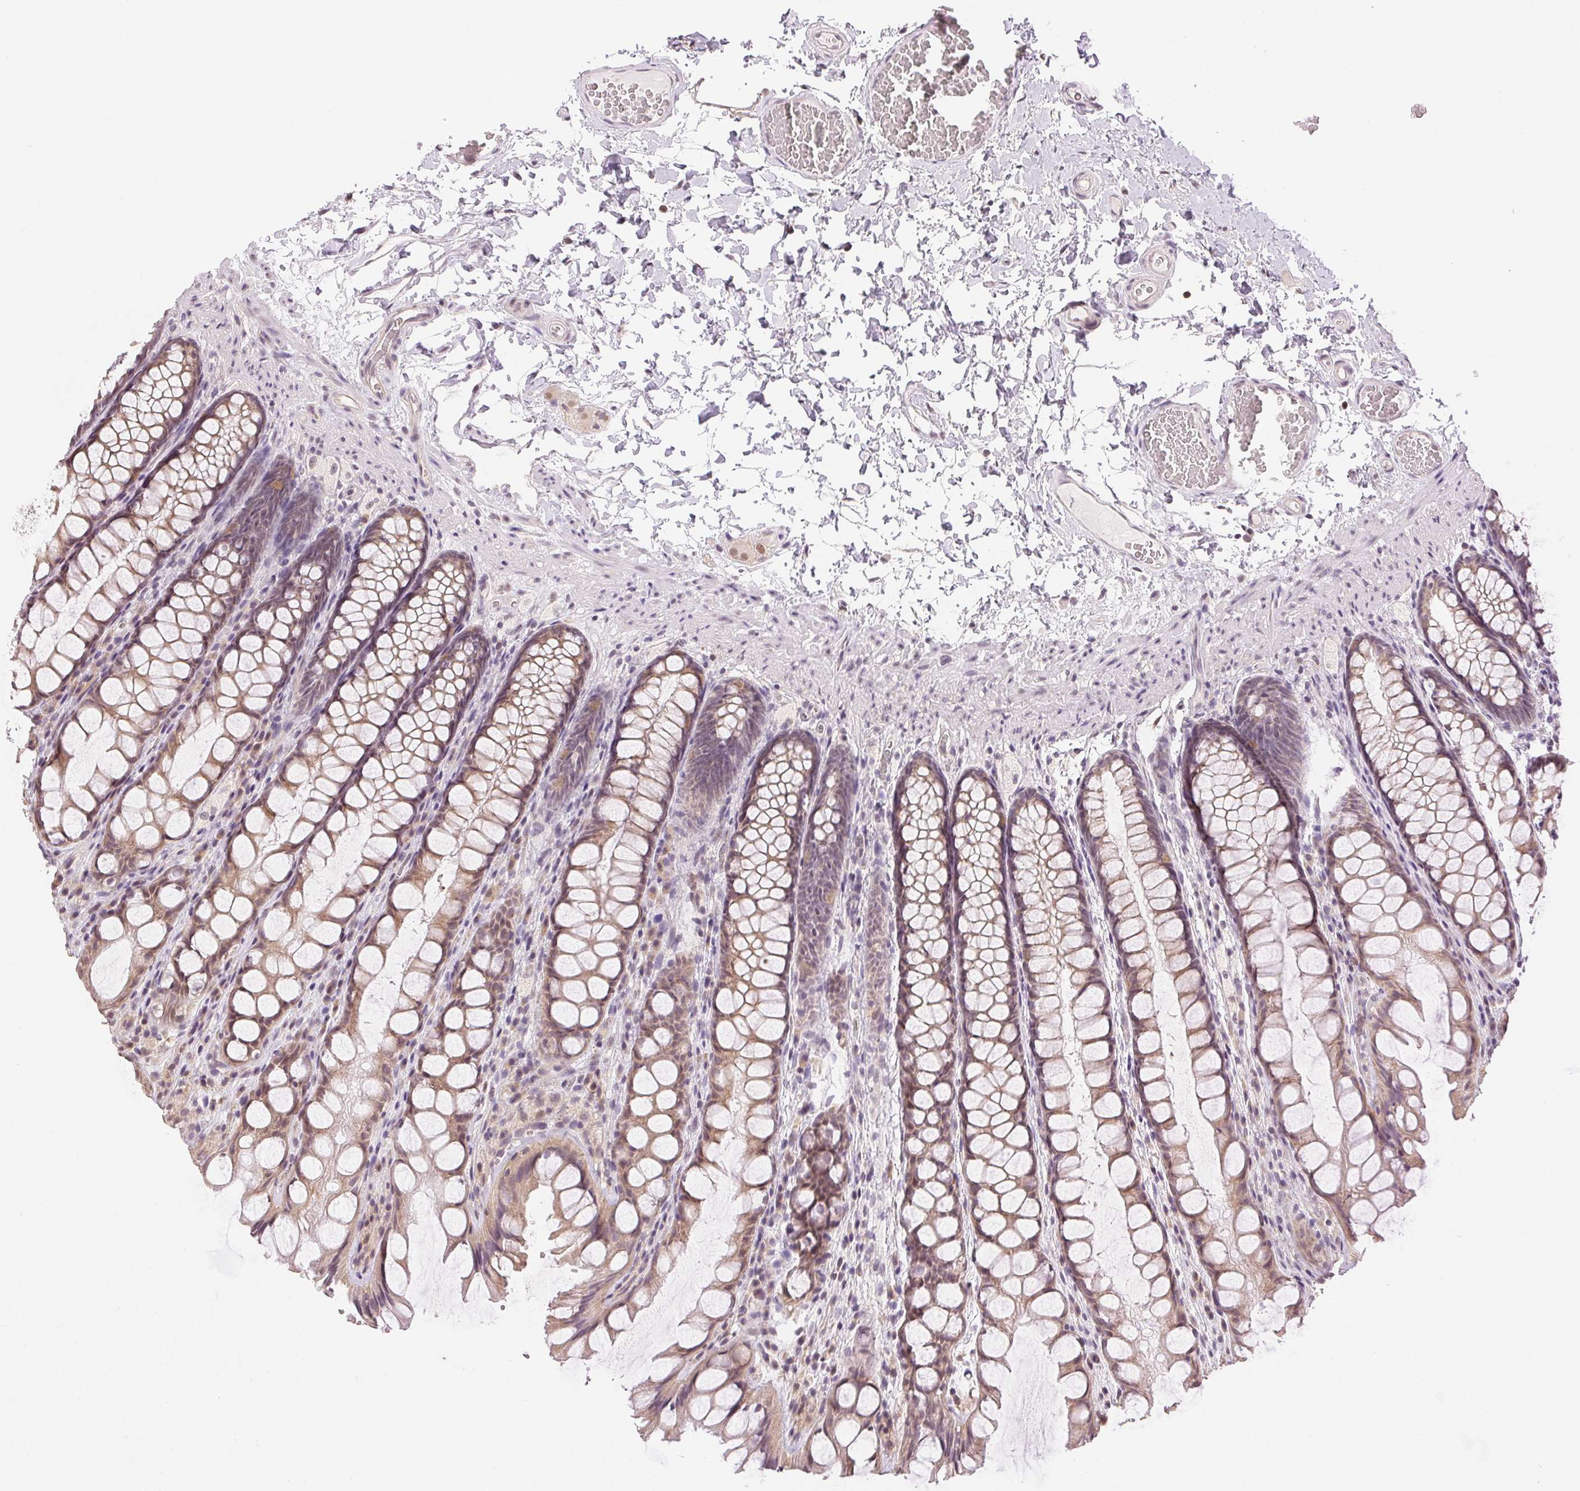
{"staining": {"intensity": "negative", "quantity": "none", "location": "none"}, "tissue": "colon", "cell_type": "Endothelial cells", "image_type": "normal", "snomed": [{"axis": "morphology", "description": "Normal tissue, NOS"}, {"axis": "topography", "description": "Colon"}], "caption": "Immunohistochemical staining of unremarkable human colon demonstrates no significant expression in endothelial cells. (Brightfield microscopy of DAB immunohistochemistry (IHC) at high magnification).", "gene": "PLCB1", "patient": {"sex": "male", "age": 47}}